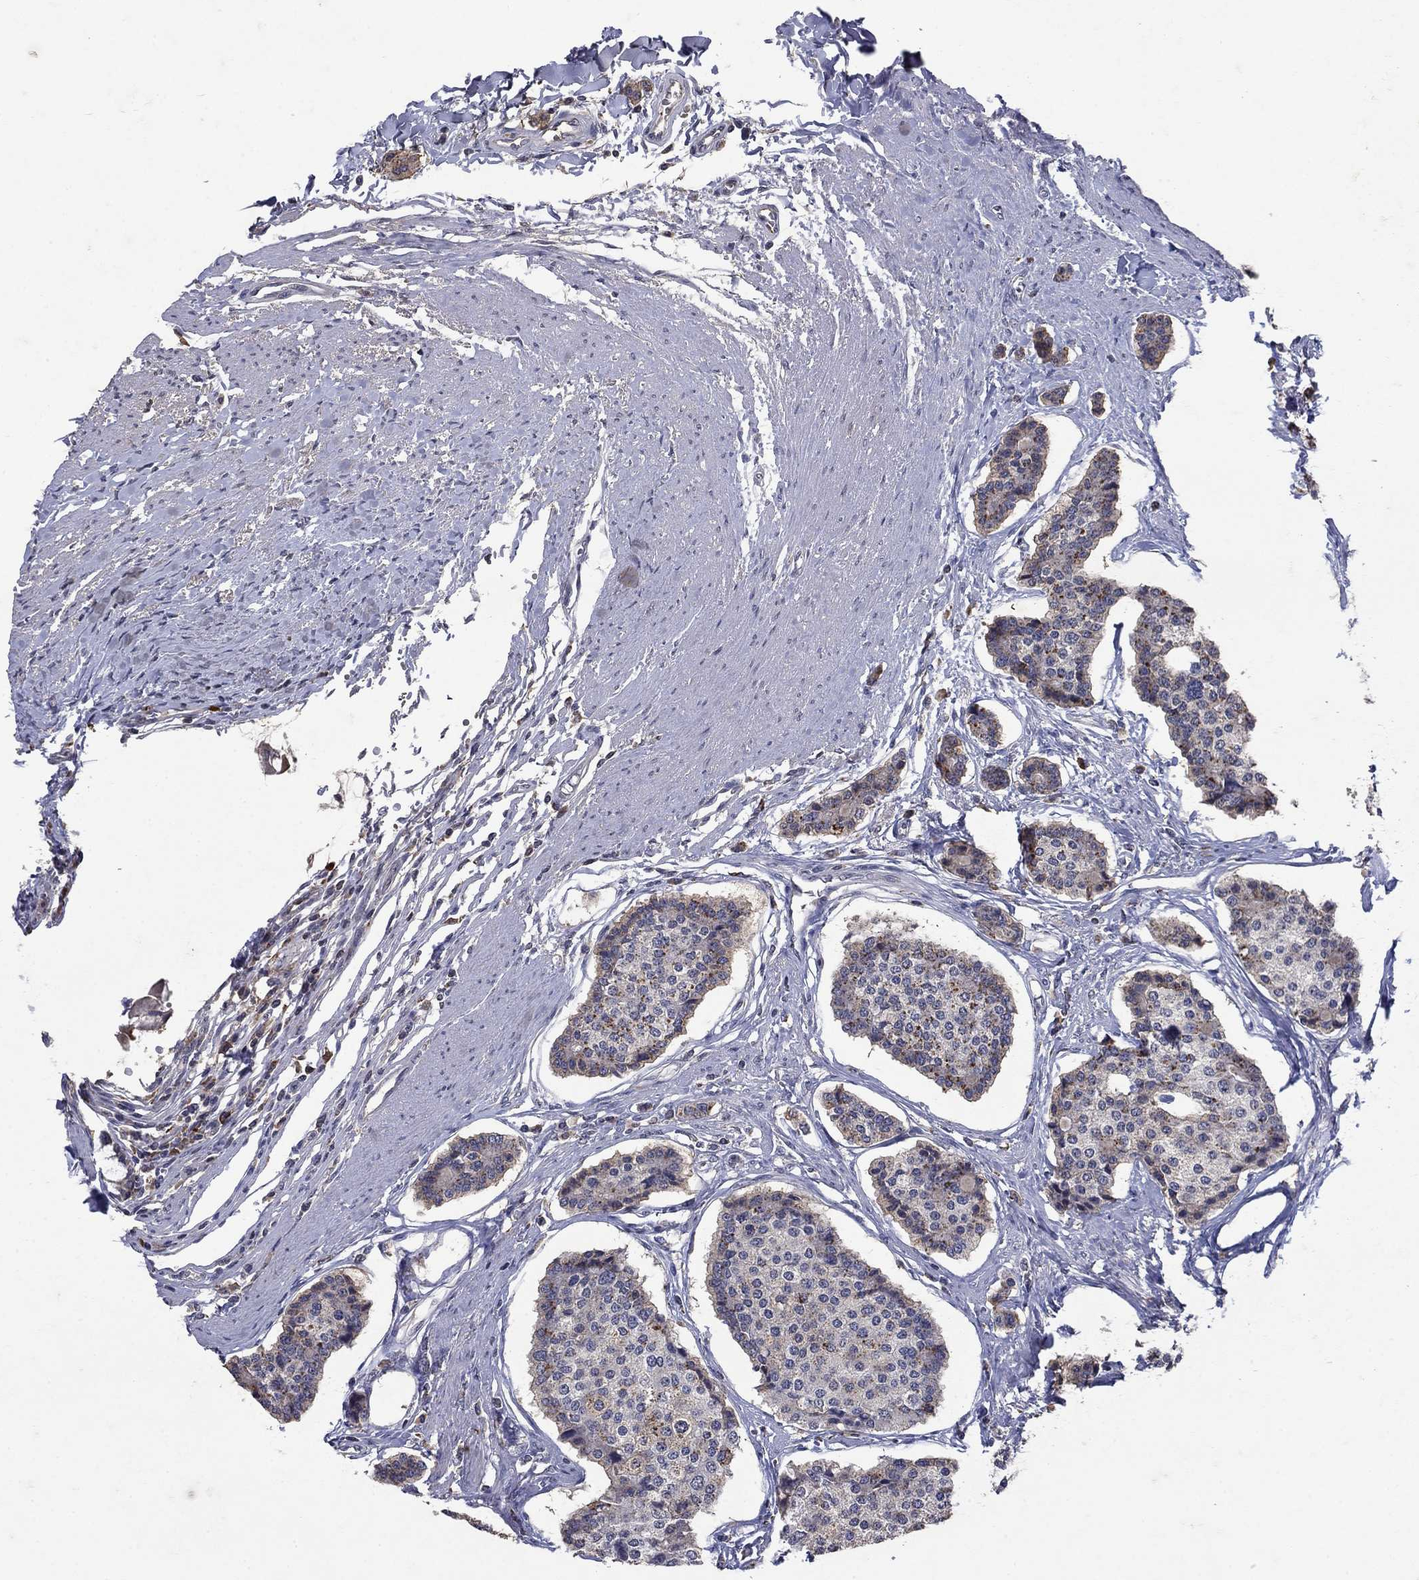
{"staining": {"intensity": "moderate", "quantity": "<25%", "location": "cytoplasmic/membranous"}, "tissue": "carcinoid", "cell_type": "Tumor cells", "image_type": "cancer", "snomed": [{"axis": "morphology", "description": "Carcinoid, malignant, NOS"}, {"axis": "topography", "description": "Small intestine"}], "caption": "Immunohistochemical staining of human carcinoid (malignant) displays moderate cytoplasmic/membranous protein positivity in approximately <25% of tumor cells.", "gene": "NPC2", "patient": {"sex": "female", "age": 65}}